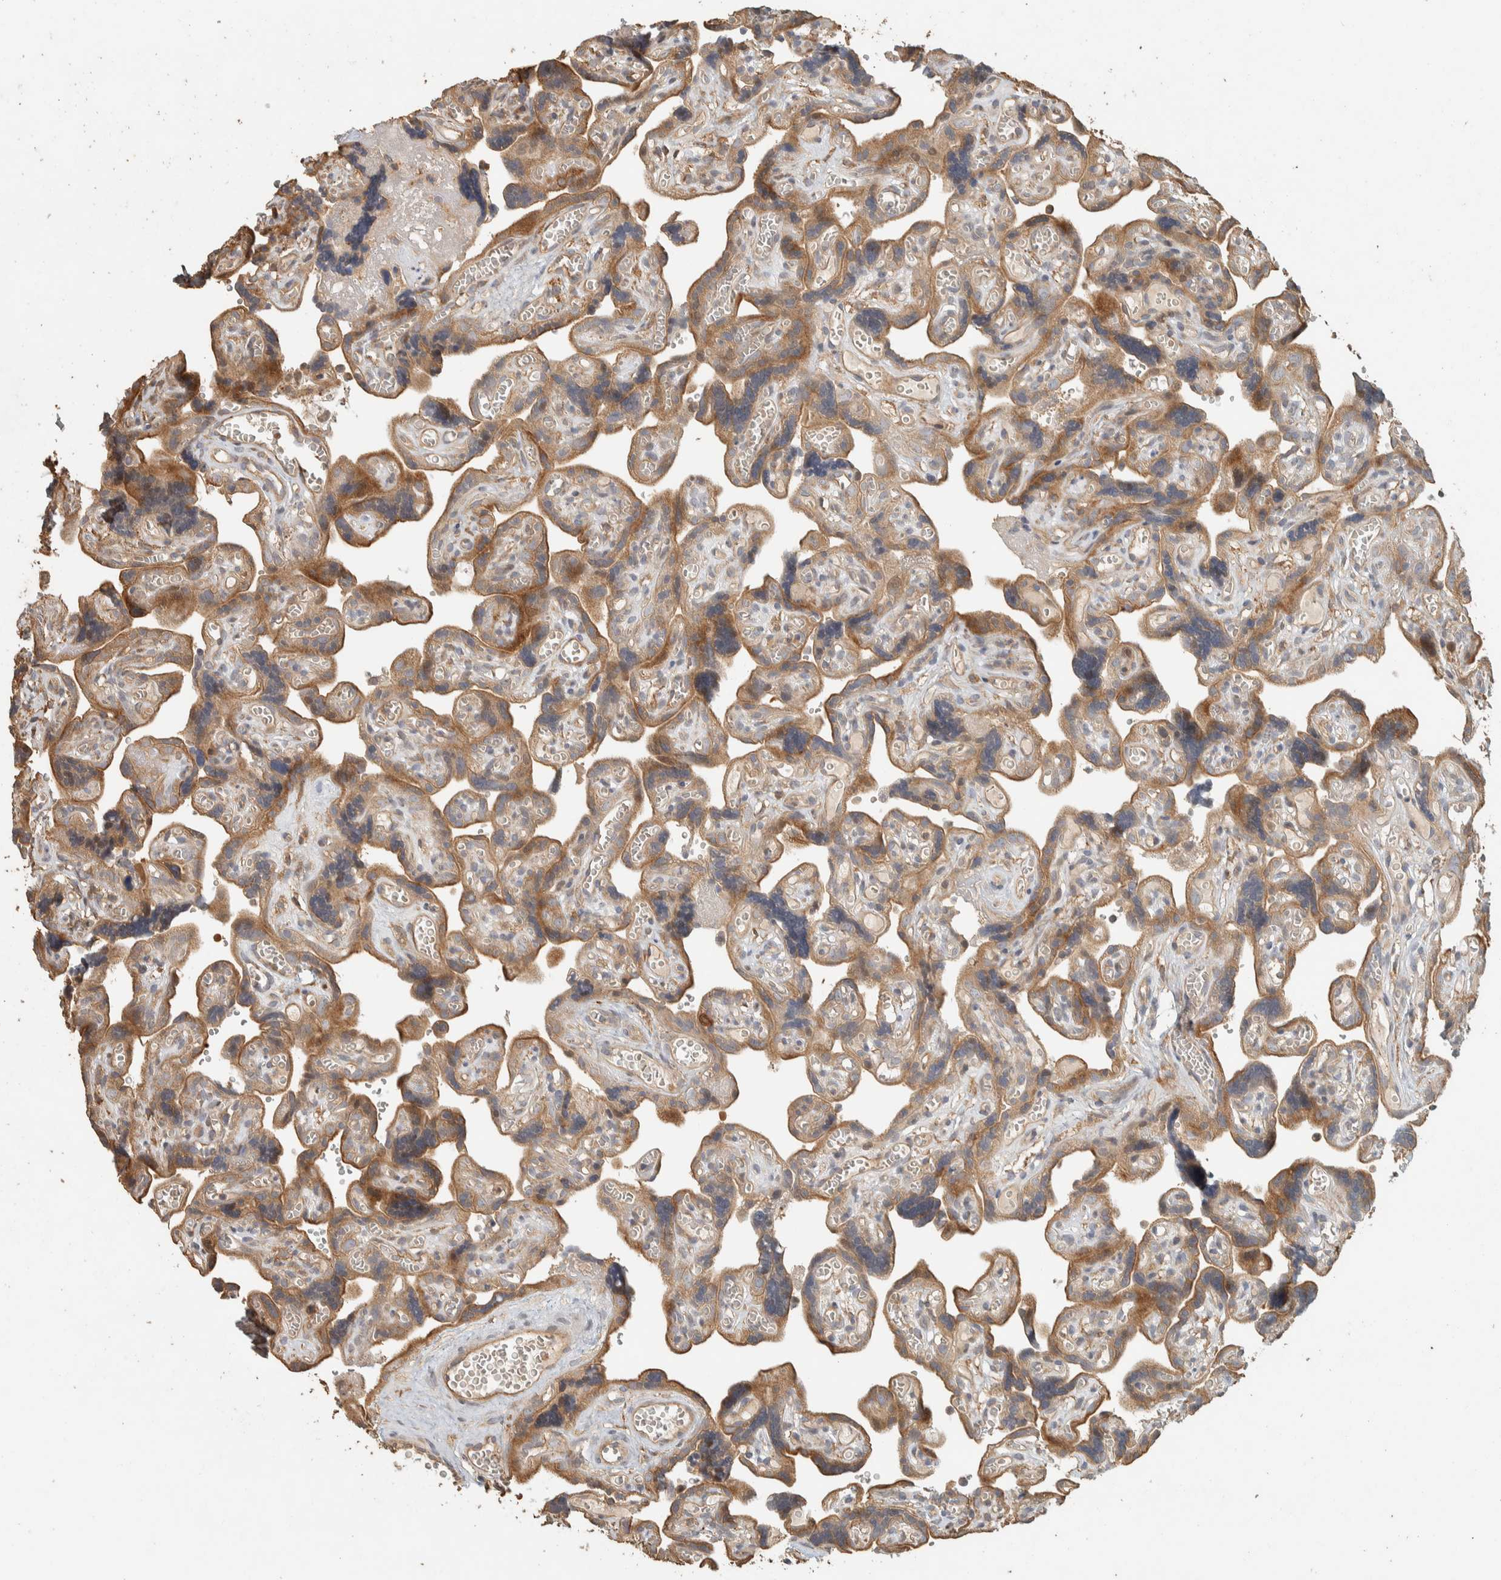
{"staining": {"intensity": "moderate", "quantity": ">75%", "location": "cytoplasmic/membranous"}, "tissue": "placenta", "cell_type": "Decidual cells", "image_type": "normal", "snomed": [{"axis": "morphology", "description": "Normal tissue, NOS"}, {"axis": "topography", "description": "Placenta"}], "caption": "Immunohistochemistry (DAB (3,3'-diaminobenzidine)) staining of normal placenta reveals moderate cytoplasmic/membranous protein expression in about >75% of decidual cells. (DAB (3,3'-diaminobenzidine) IHC with brightfield microscopy, high magnification).", "gene": "EXOC7", "patient": {"sex": "female", "age": 30}}